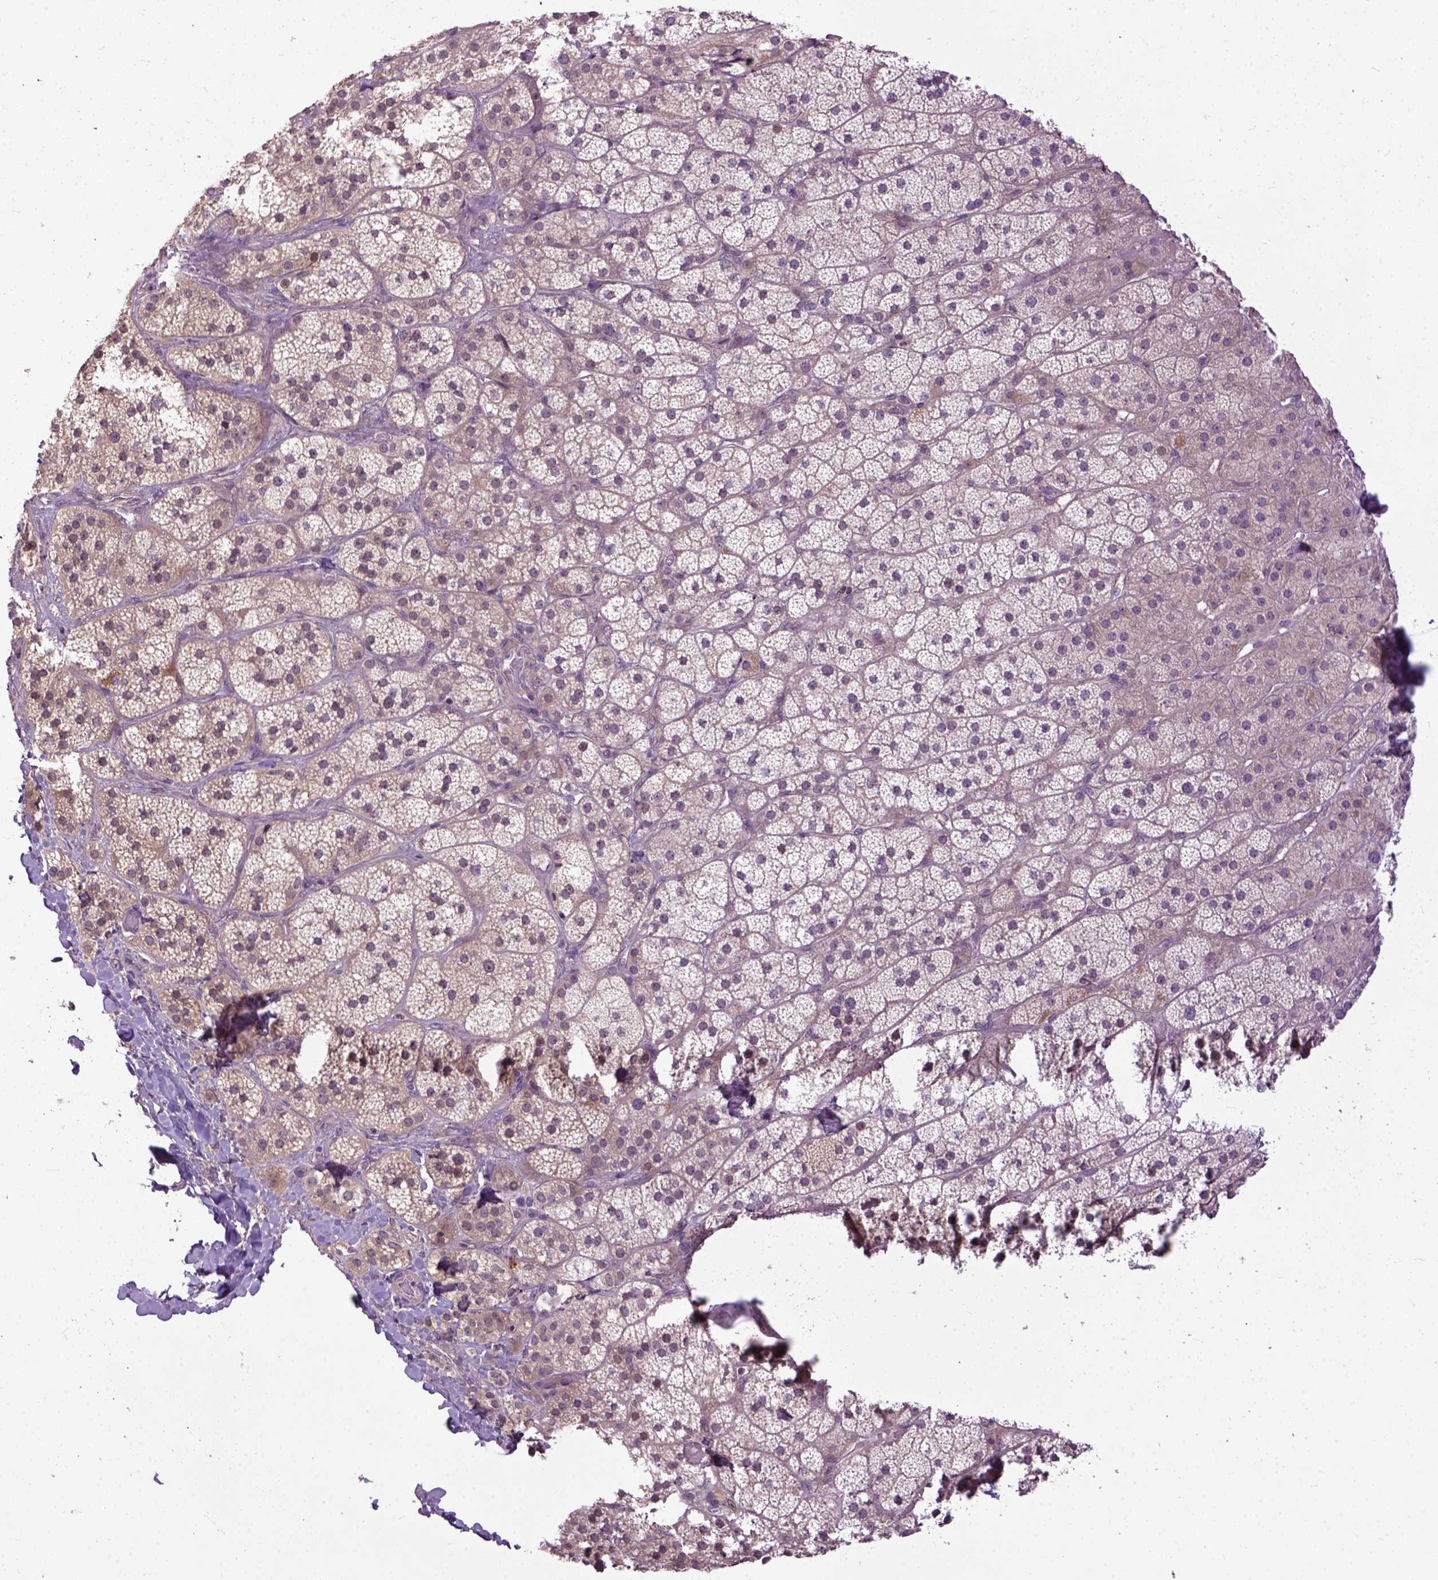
{"staining": {"intensity": "moderate", "quantity": ">75%", "location": "cytoplasmic/membranous"}, "tissue": "adrenal gland", "cell_type": "Glandular cells", "image_type": "normal", "snomed": [{"axis": "morphology", "description": "Normal tissue, NOS"}, {"axis": "topography", "description": "Adrenal gland"}], "caption": "A micrograph of adrenal gland stained for a protein demonstrates moderate cytoplasmic/membranous brown staining in glandular cells. The staining was performed using DAB to visualize the protein expression in brown, while the nuclei were stained in blue with hematoxylin (Magnification: 20x).", "gene": "CPNE1", "patient": {"sex": "male", "age": 57}}